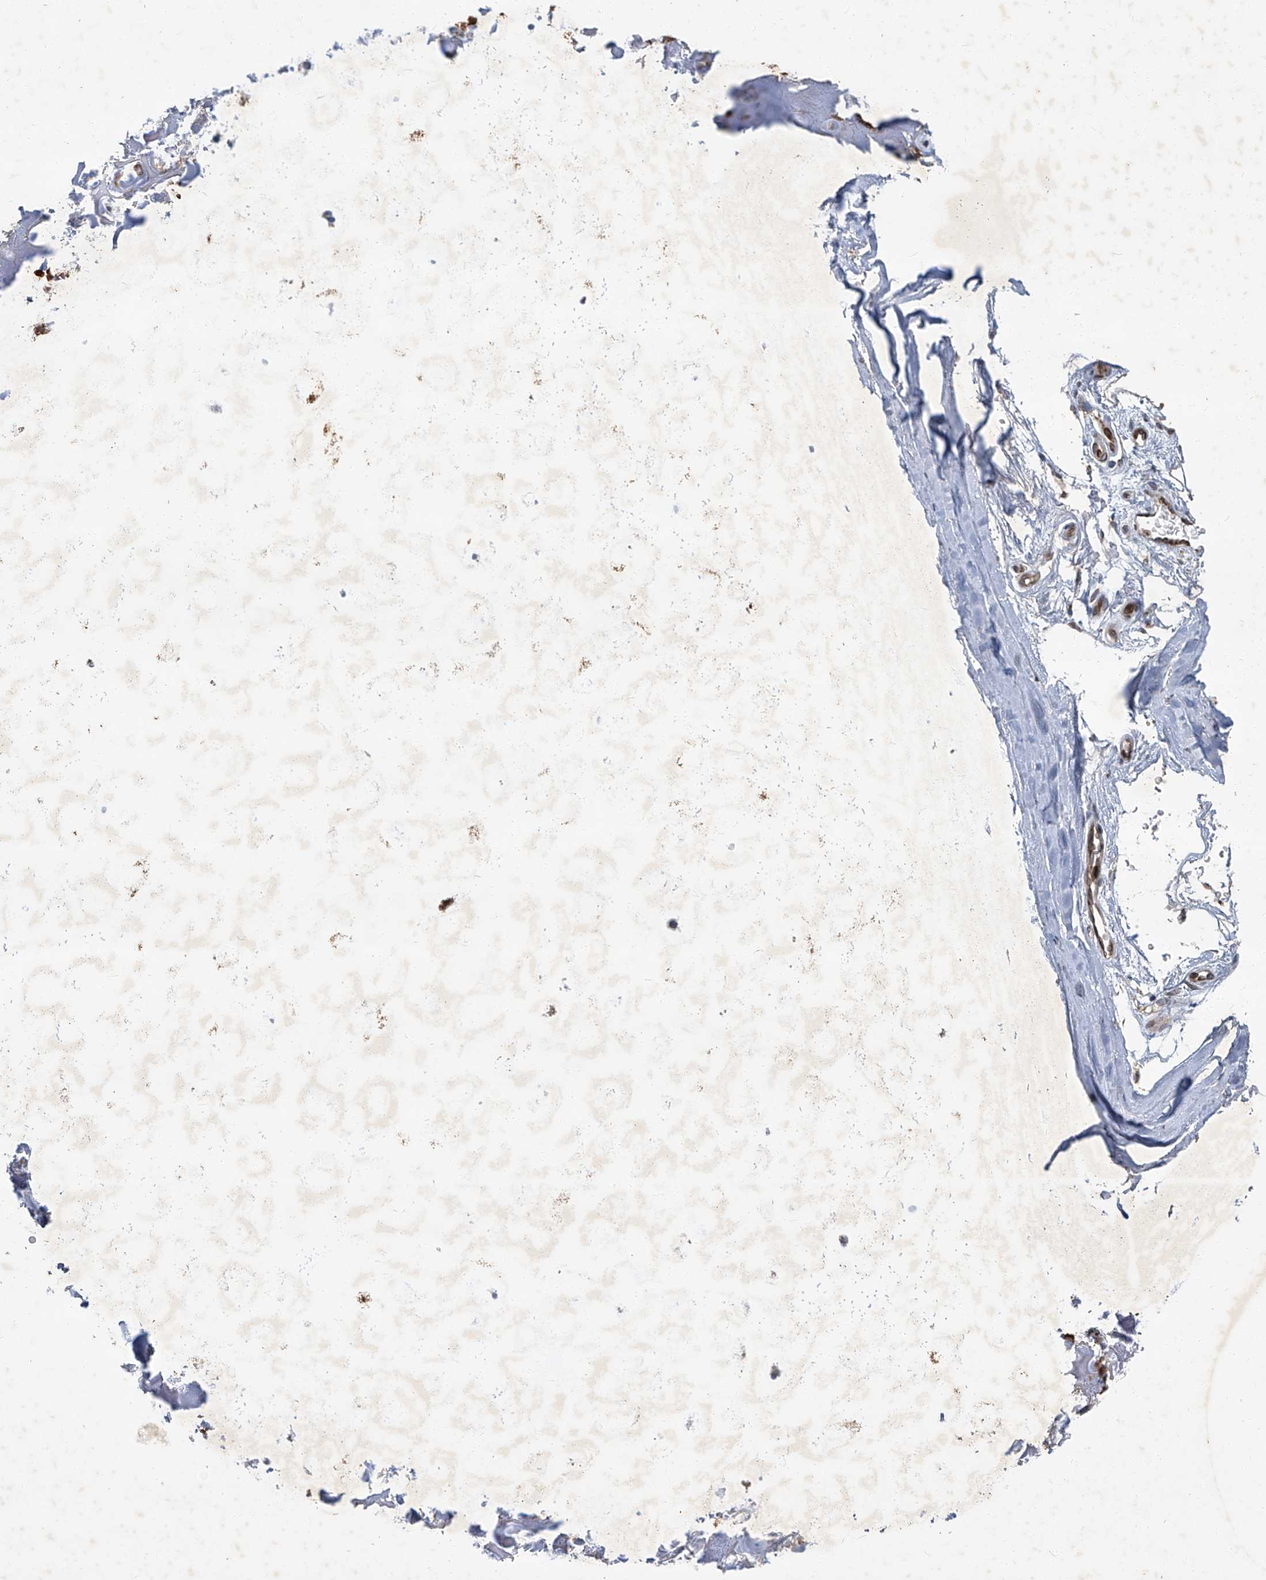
{"staining": {"intensity": "negative", "quantity": "none", "location": "none"}, "tissue": "adipose tissue", "cell_type": "Adipocytes", "image_type": "normal", "snomed": [{"axis": "morphology", "description": "Normal tissue, NOS"}, {"axis": "morphology", "description": "Basal cell carcinoma"}, {"axis": "topography", "description": "Skin"}], "caption": "Photomicrograph shows no significant protein positivity in adipocytes of benign adipose tissue.", "gene": "GPR132", "patient": {"sex": "female", "age": 89}}